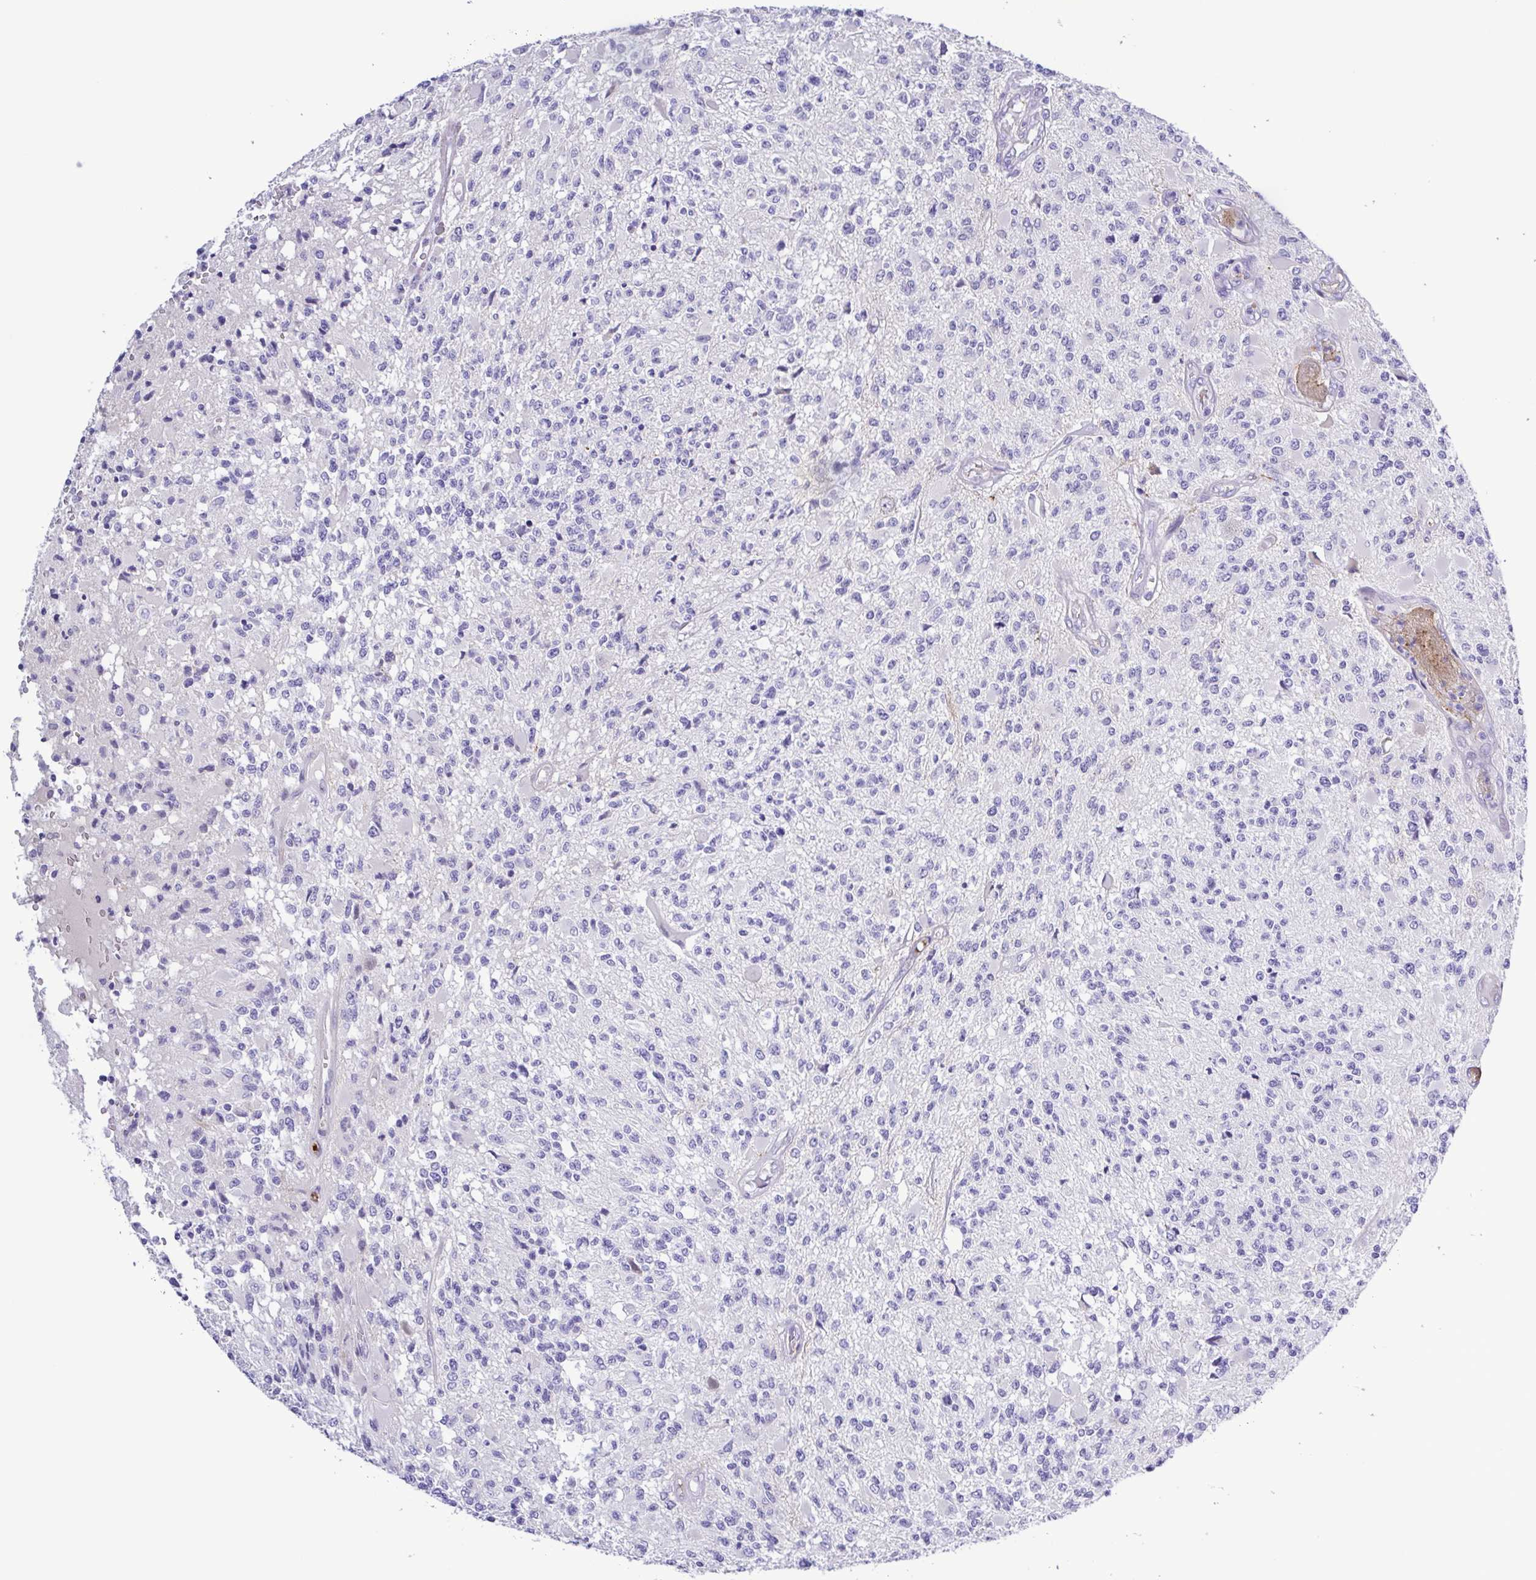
{"staining": {"intensity": "negative", "quantity": "none", "location": "none"}, "tissue": "glioma", "cell_type": "Tumor cells", "image_type": "cancer", "snomed": [{"axis": "morphology", "description": "Glioma, malignant, High grade"}, {"axis": "topography", "description": "Brain"}], "caption": "The histopathology image exhibits no significant positivity in tumor cells of glioma.", "gene": "GABBR2", "patient": {"sex": "female", "age": 63}}